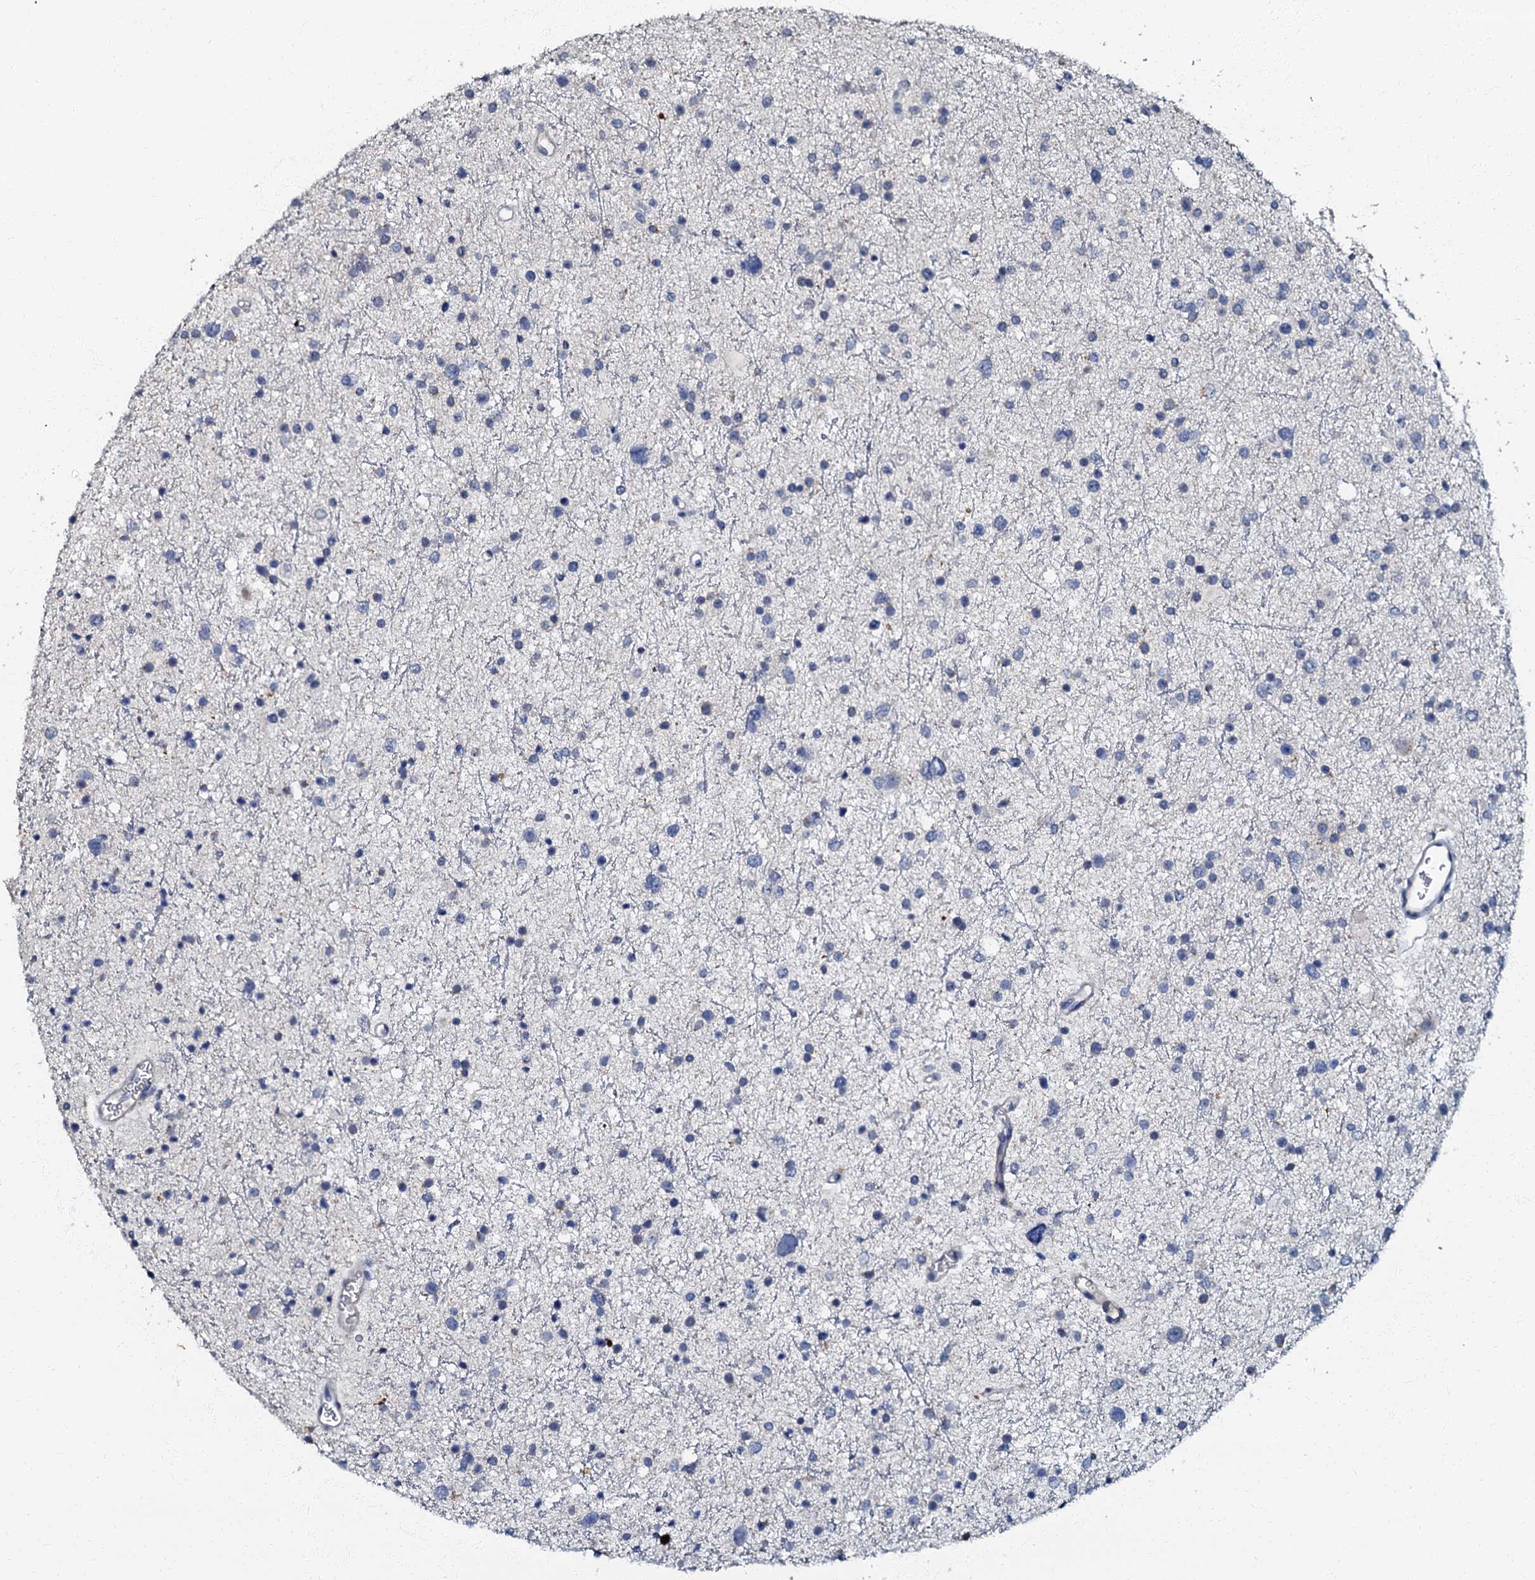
{"staining": {"intensity": "negative", "quantity": "none", "location": "none"}, "tissue": "glioma", "cell_type": "Tumor cells", "image_type": "cancer", "snomed": [{"axis": "morphology", "description": "Glioma, malignant, Low grade"}, {"axis": "topography", "description": "Brain"}], "caption": "Immunohistochemical staining of human glioma shows no significant staining in tumor cells.", "gene": "OLAH", "patient": {"sex": "female", "age": 37}}